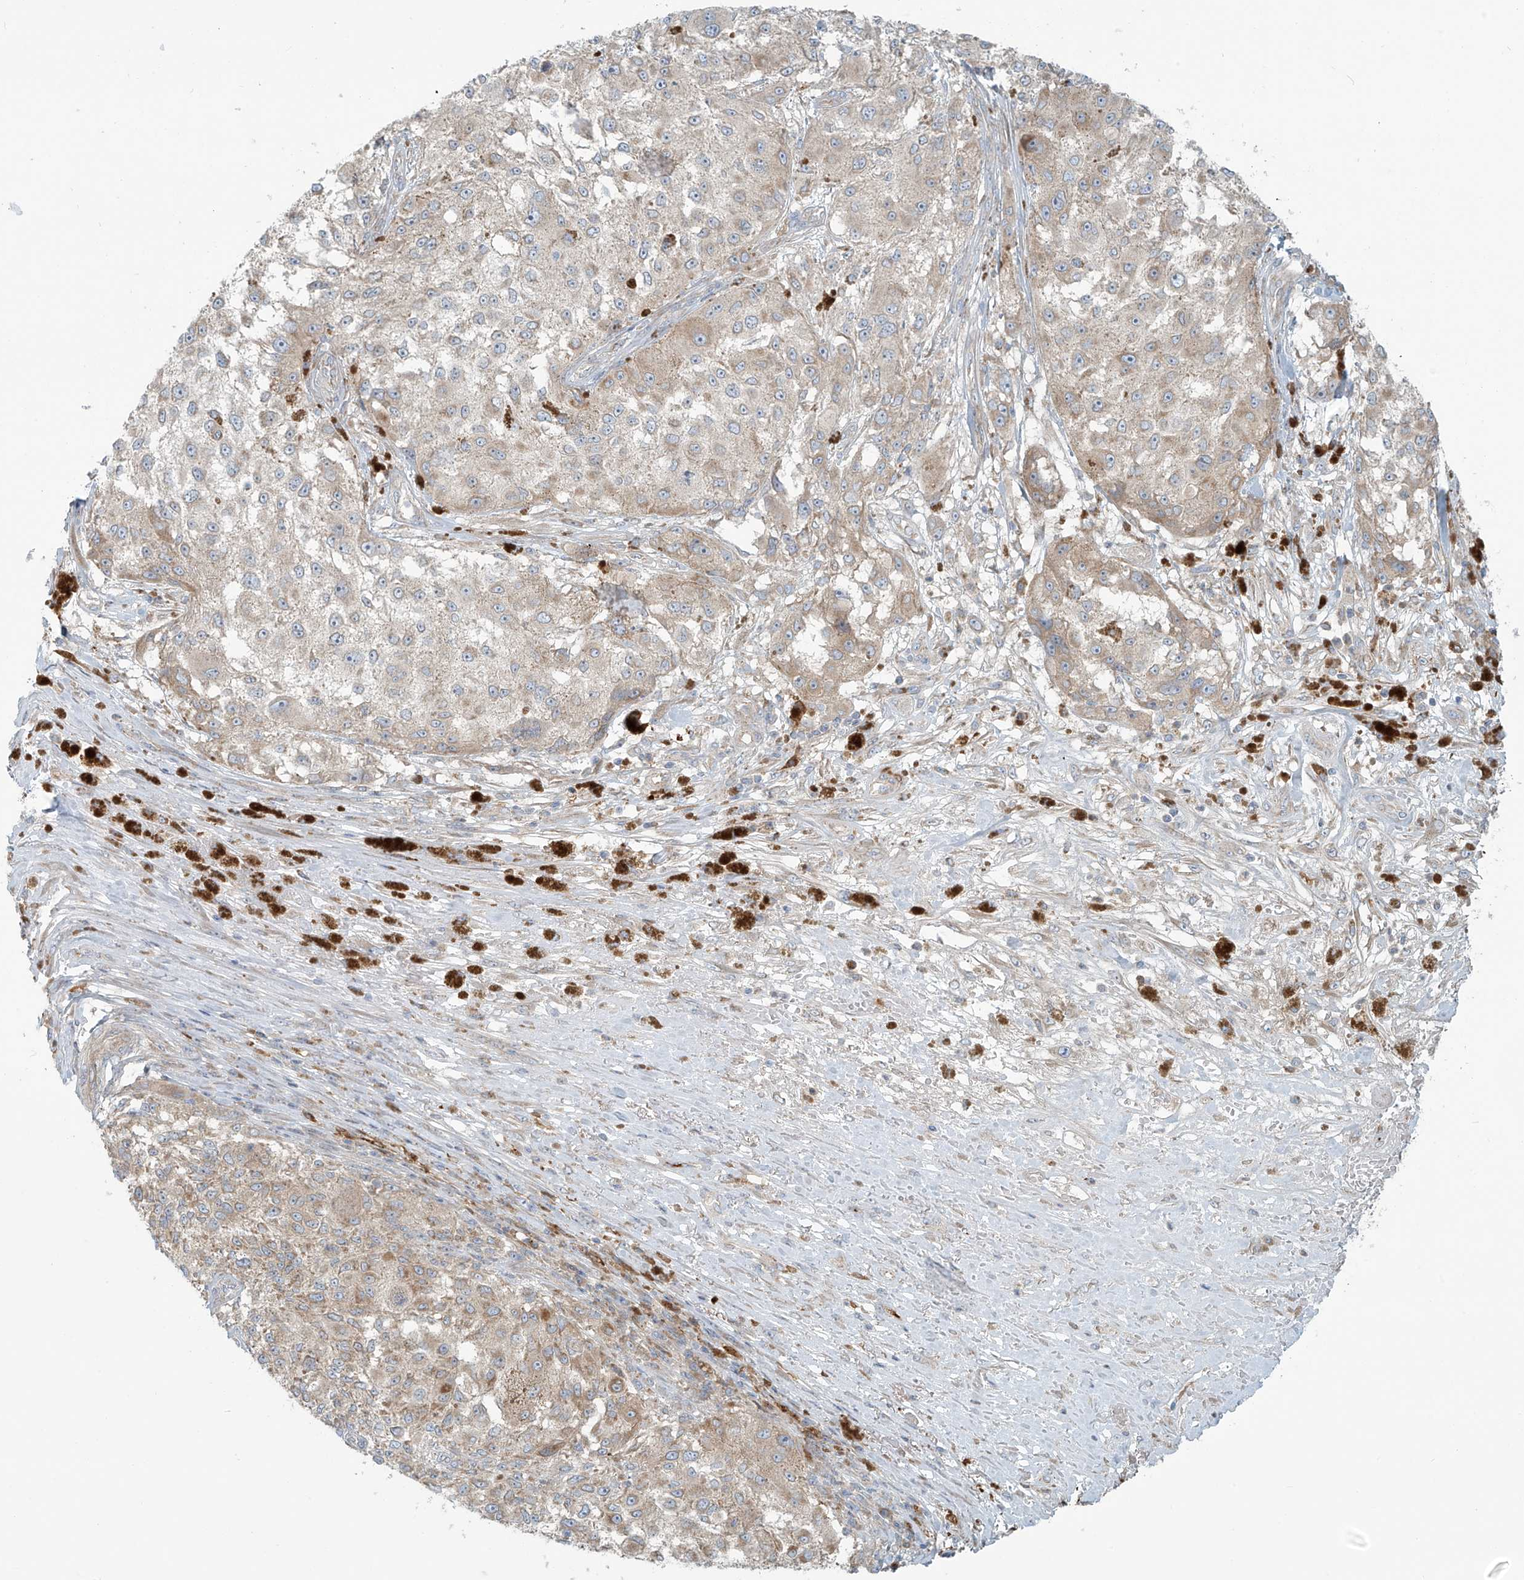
{"staining": {"intensity": "weak", "quantity": "25%-75%", "location": "cytoplasmic/membranous"}, "tissue": "melanoma", "cell_type": "Tumor cells", "image_type": "cancer", "snomed": [{"axis": "morphology", "description": "Necrosis, NOS"}, {"axis": "morphology", "description": "Malignant melanoma, NOS"}, {"axis": "topography", "description": "Skin"}], "caption": "Protein staining of melanoma tissue reveals weak cytoplasmic/membranous expression in about 25%-75% of tumor cells.", "gene": "LZTS3", "patient": {"sex": "female", "age": 87}}